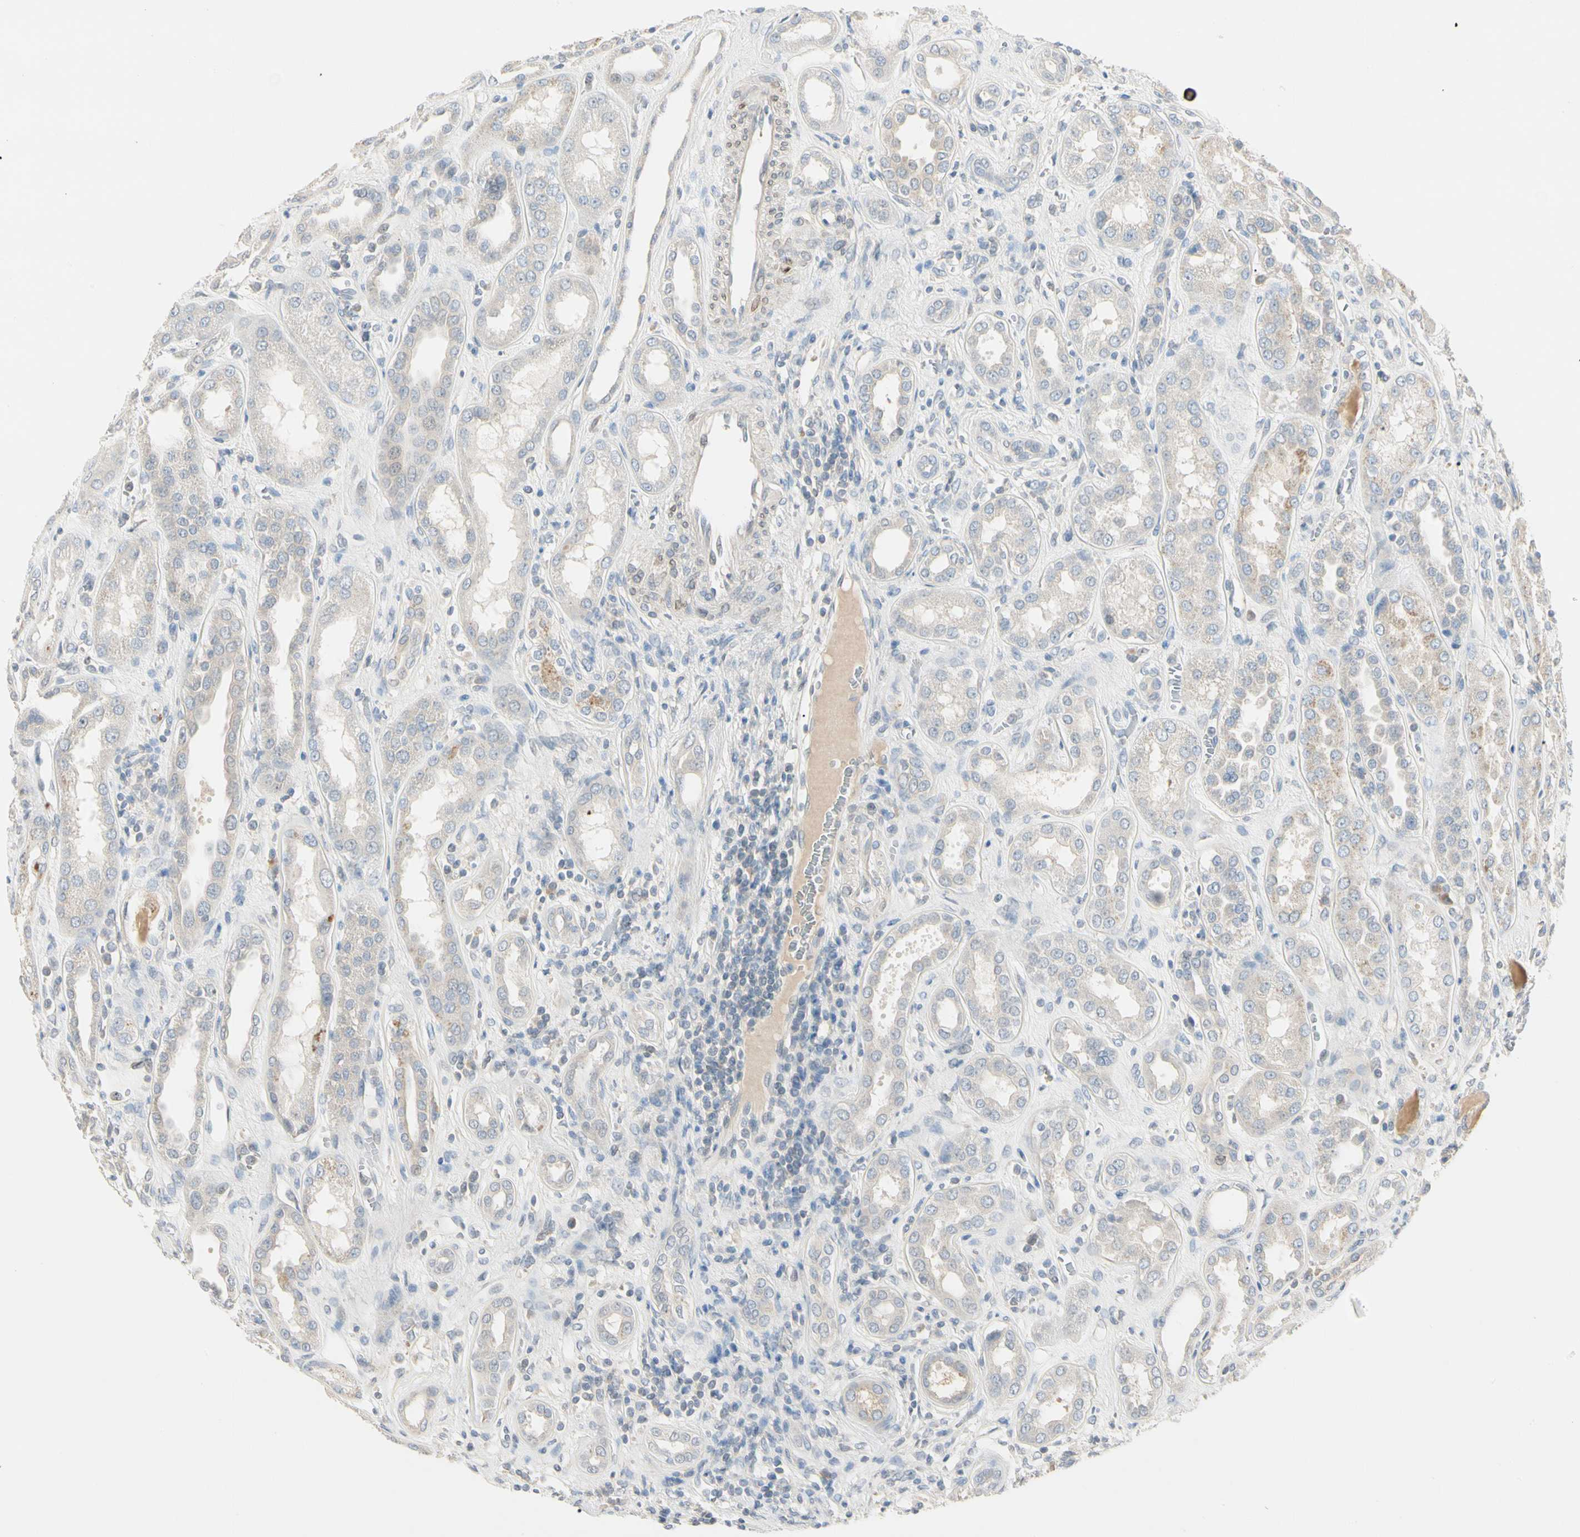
{"staining": {"intensity": "negative", "quantity": "none", "location": "none"}, "tissue": "kidney", "cell_type": "Cells in glomeruli", "image_type": "normal", "snomed": [{"axis": "morphology", "description": "Normal tissue, NOS"}, {"axis": "topography", "description": "Kidney"}], "caption": "Kidney was stained to show a protein in brown. There is no significant positivity in cells in glomeruli. The staining is performed using DAB (3,3'-diaminobenzidine) brown chromogen with nuclei counter-stained in using hematoxylin.", "gene": "PRSS21", "patient": {"sex": "male", "age": 59}}